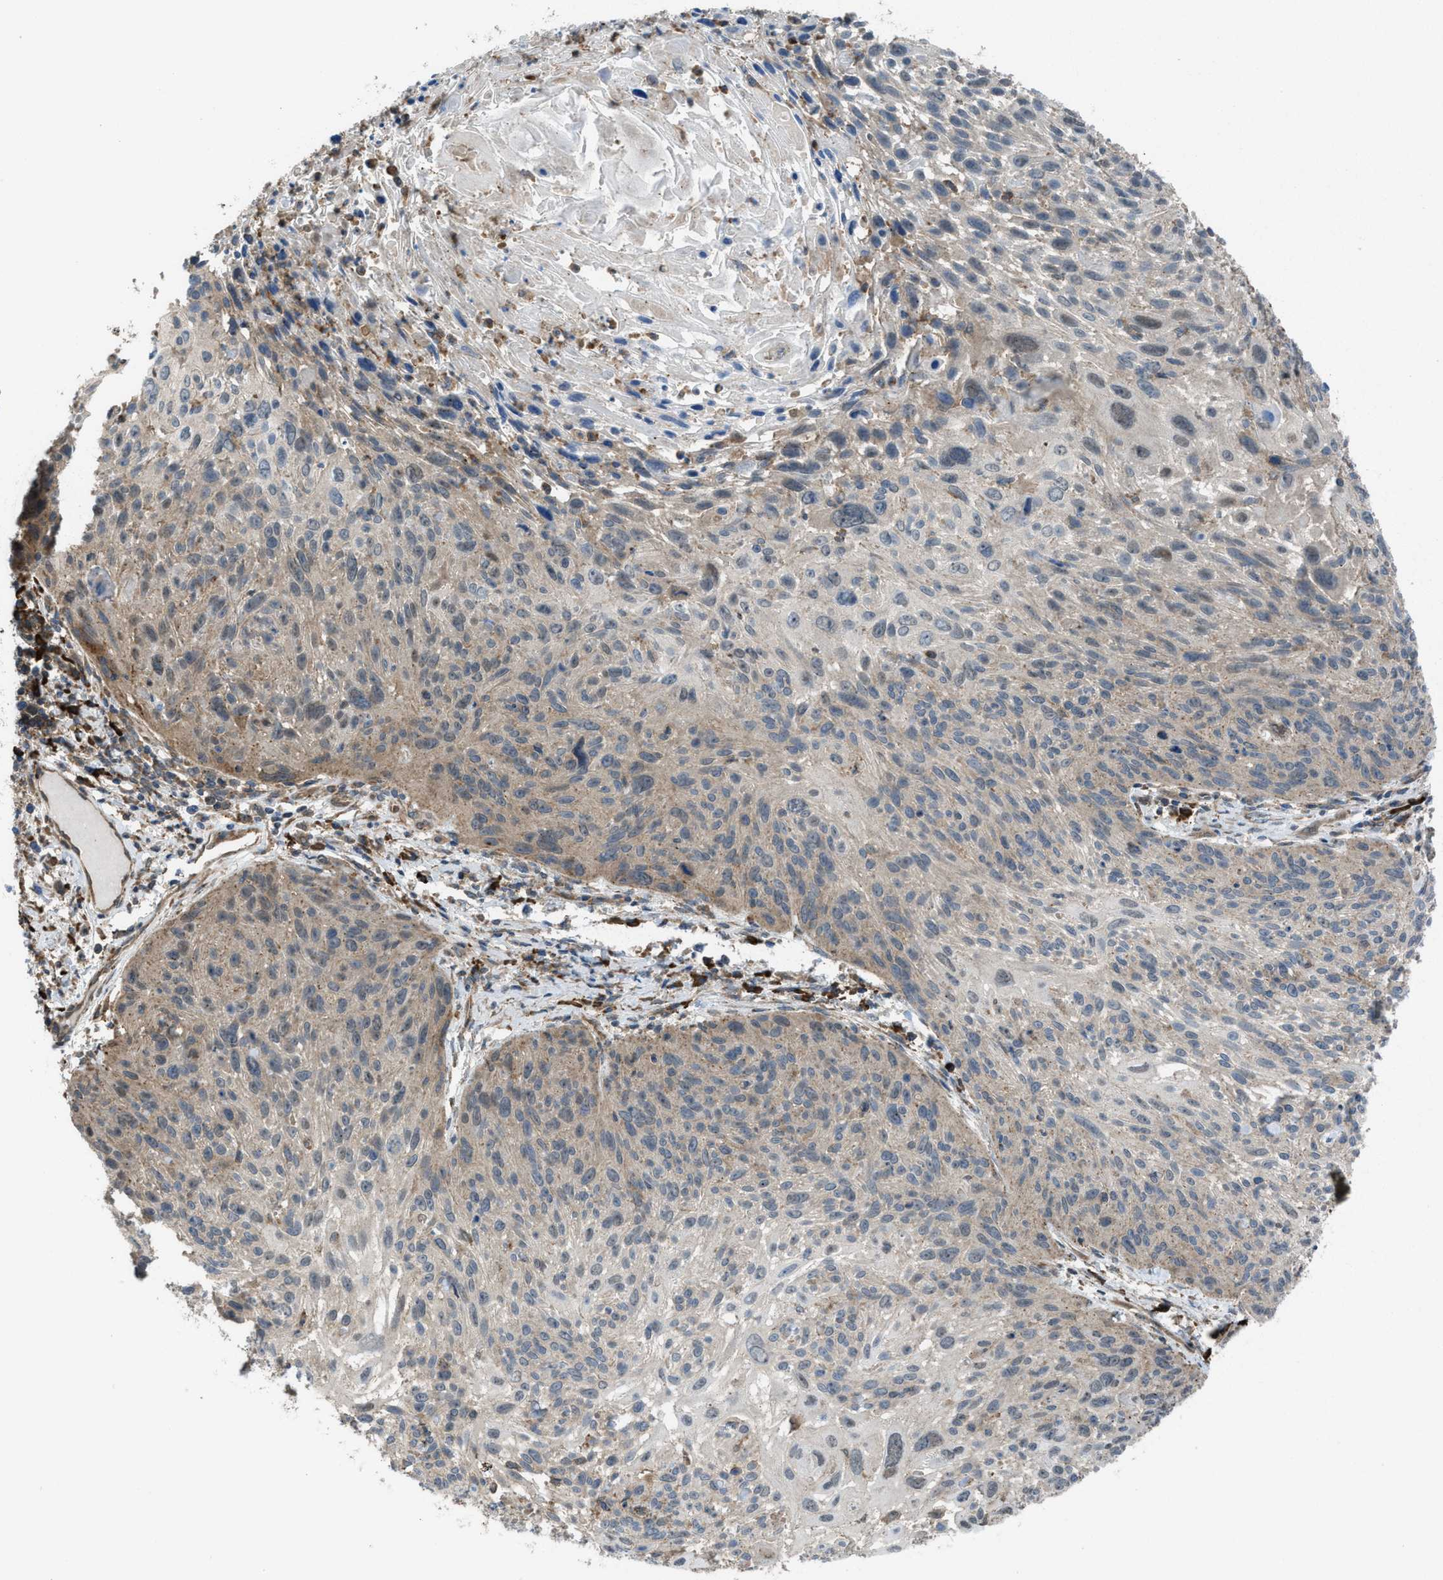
{"staining": {"intensity": "weak", "quantity": "25%-75%", "location": "cytoplasmic/membranous,nuclear"}, "tissue": "cervical cancer", "cell_type": "Tumor cells", "image_type": "cancer", "snomed": [{"axis": "morphology", "description": "Squamous cell carcinoma, NOS"}, {"axis": "topography", "description": "Cervix"}], "caption": "Cervical squamous cell carcinoma stained with a brown dye displays weak cytoplasmic/membranous and nuclear positive positivity in about 25%-75% of tumor cells.", "gene": "PLAA", "patient": {"sex": "female", "age": 51}}